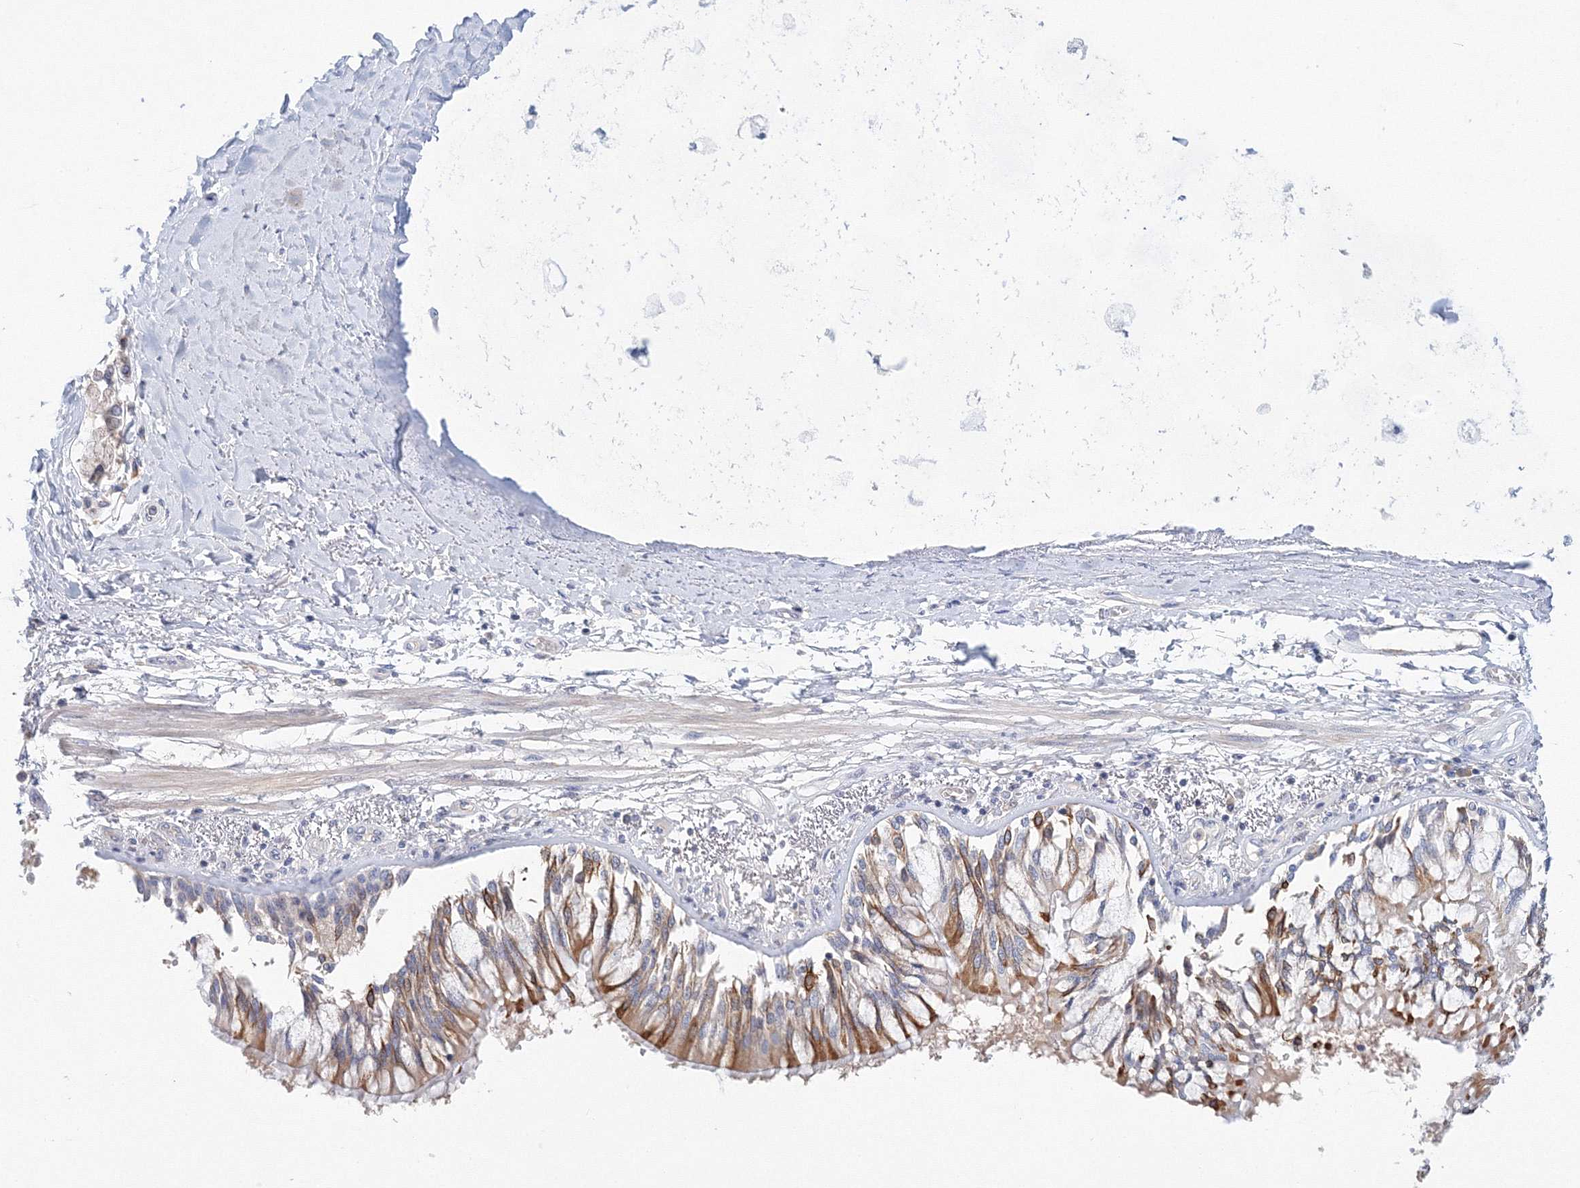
{"staining": {"intensity": "negative", "quantity": "none", "location": "none"}, "tissue": "adipose tissue", "cell_type": "Adipocytes", "image_type": "normal", "snomed": [{"axis": "morphology", "description": "Normal tissue, NOS"}, {"axis": "topography", "description": "Cartilage tissue"}, {"axis": "topography", "description": "Bronchus"}, {"axis": "topography", "description": "Lung"}, {"axis": "topography", "description": "Peripheral nerve tissue"}], "caption": "High magnification brightfield microscopy of unremarkable adipose tissue stained with DAB (3,3'-diaminobenzidine) (brown) and counterstained with hematoxylin (blue): adipocytes show no significant staining.", "gene": "LRRIQ4", "patient": {"sex": "female", "age": 49}}